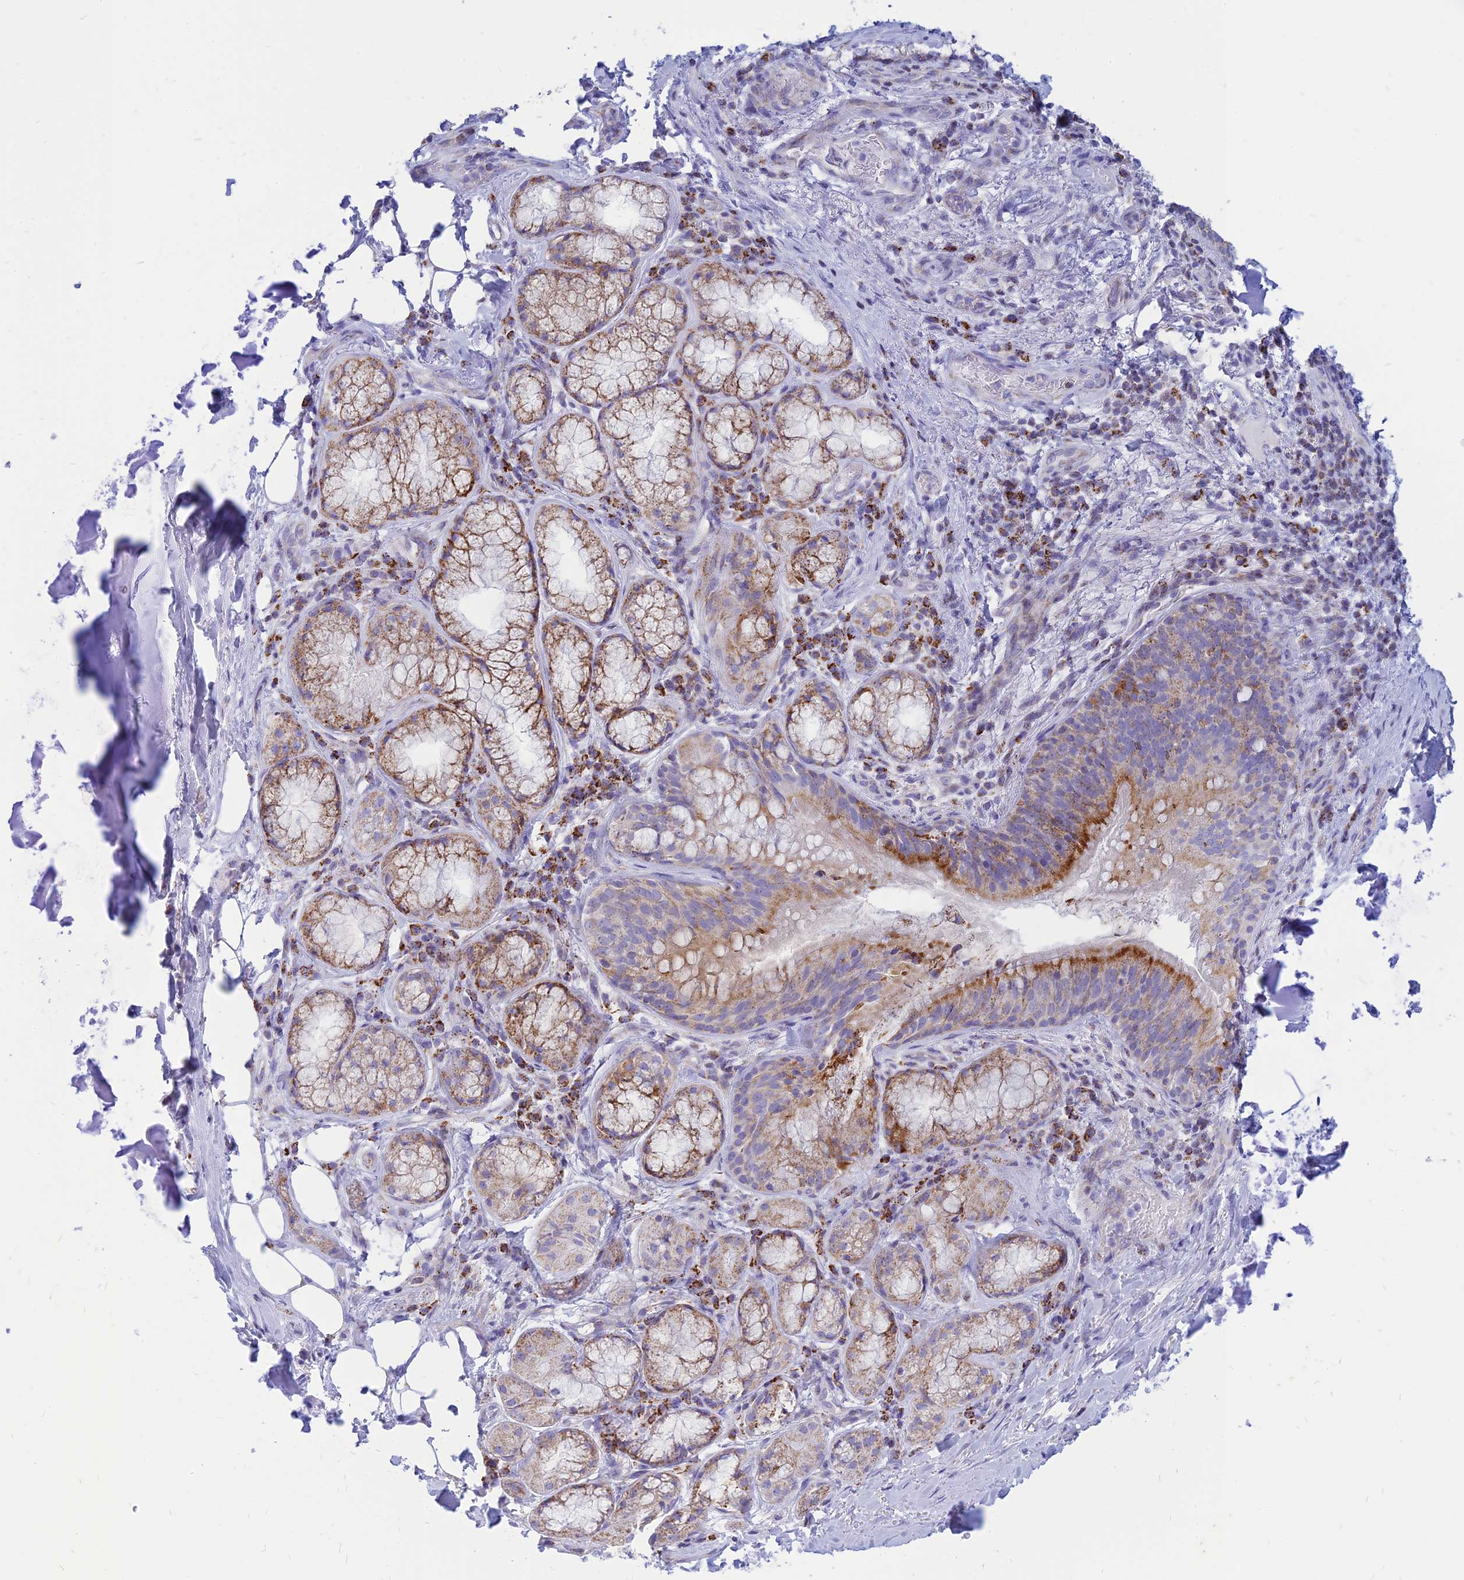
{"staining": {"intensity": "negative", "quantity": "none", "location": "none"}, "tissue": "soft tissue", "cell_type": "Fibroblasts", "image_type": "normal", "snomed": [{"axis": "morphology", "description": "Normal tissue, NOS"}, {"axis": "topography", "description": "Lymph node"}, {"axis": "topography", "description": "Cartilage tissue"}, {"axis": "topography", "description": "Bronchus"}], "caption": "Protein analysis of unremarkable soft tissue demonstrates no significant staining in fibroblasts. (DAB (3,3'-diaminobenzidine) immunohistochemistry (IHC) with hematoxylin counter stain).", "gene": "PACC1", "patient": {"sex": "male", "age": 63}}